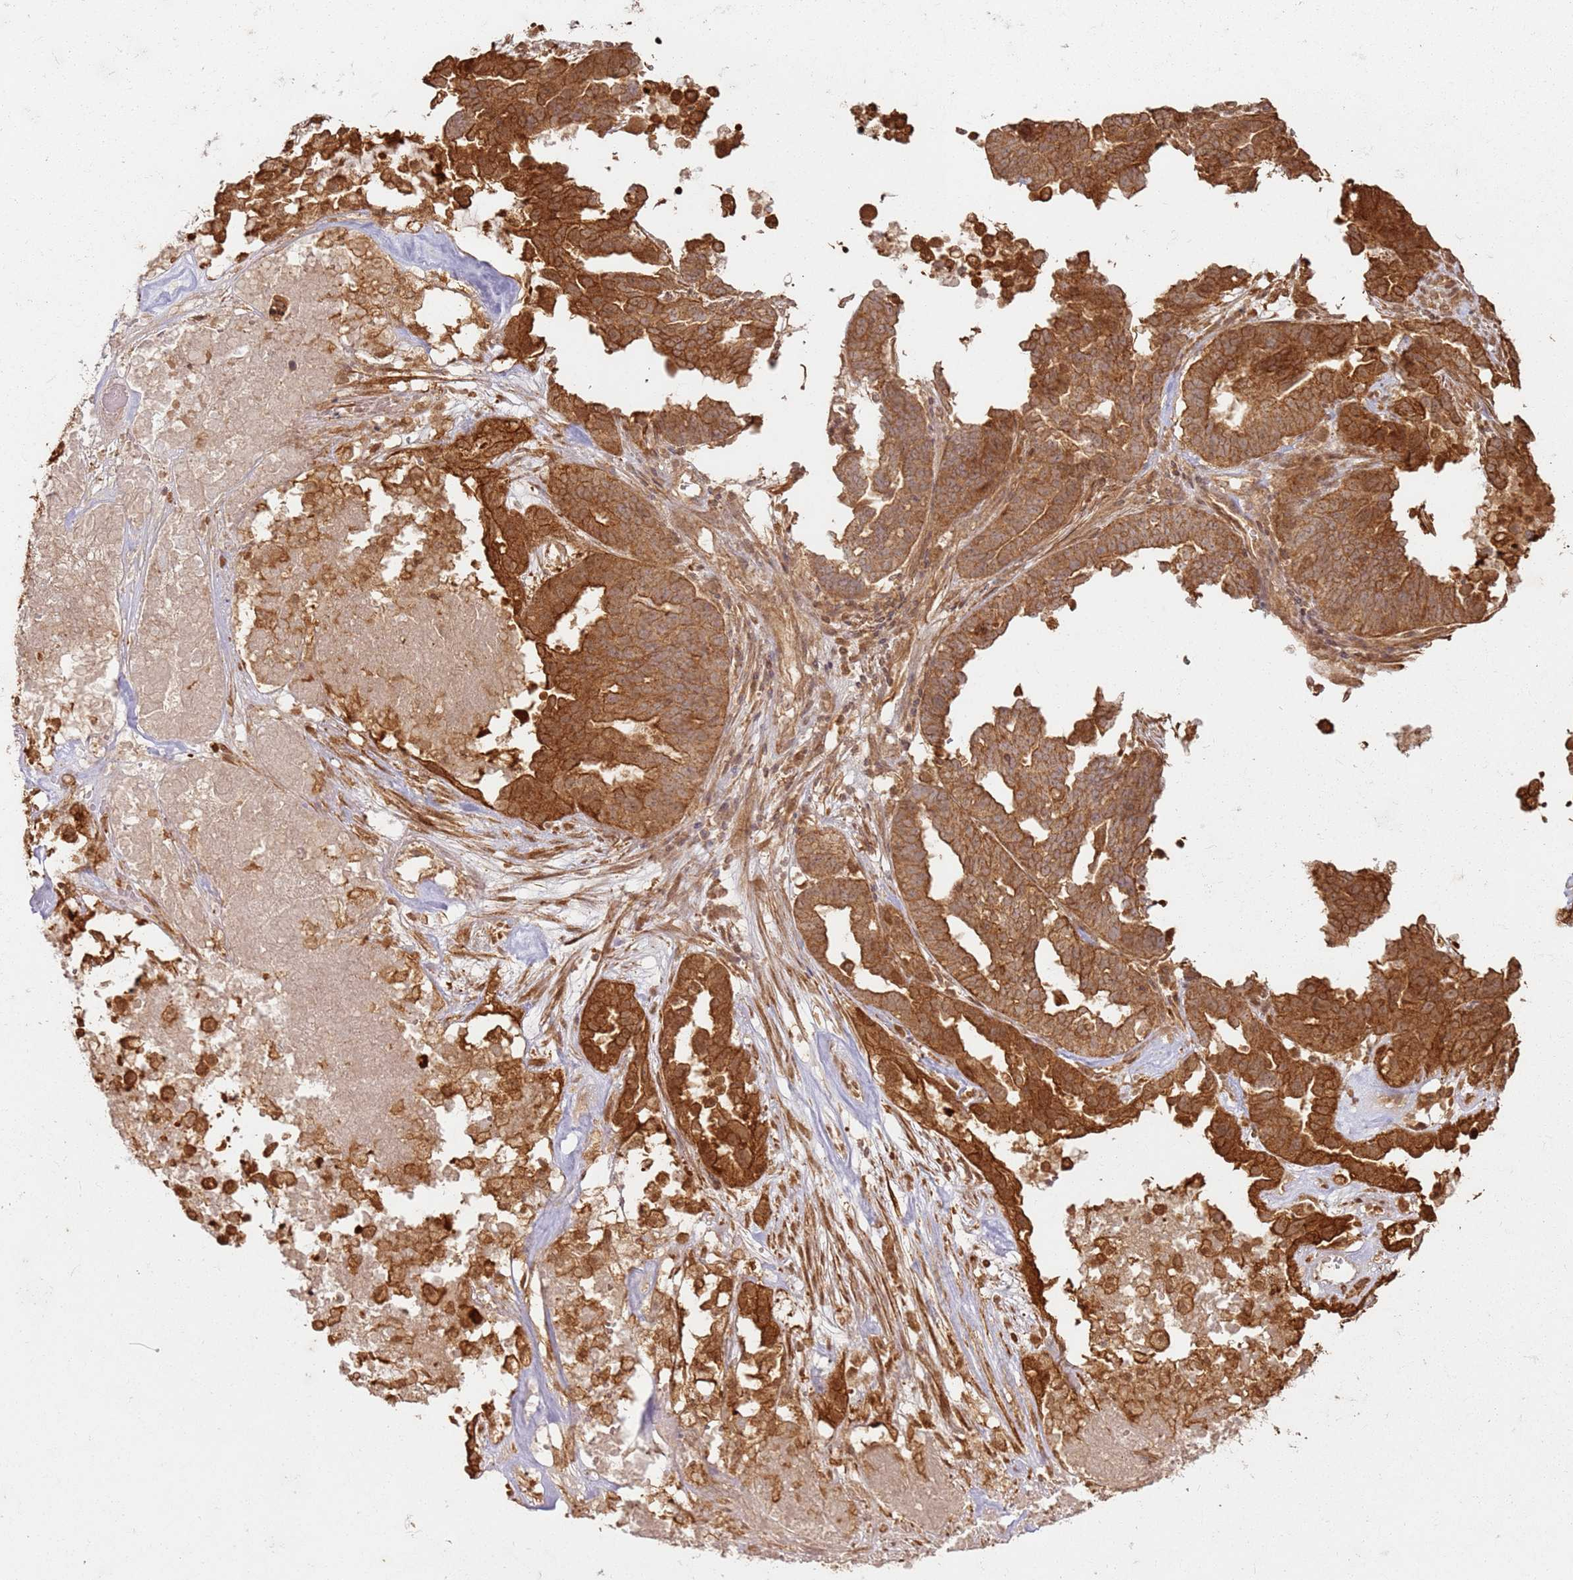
{"staining": {"intensity": "strong", "quantity": ">75%", "location": "cytoplasmic/membranous"}, "tissue": "ovarian cancer", "cell_type": "Tumor cells", "image_type": "cancer", "snomed": [{"axis": "morphology", "description": "Cystadenocarcinoma, serous, NOS"}, {"axis": "topography", "description": "Ovary"}], "caption": "Ovarian cancer (serous cystadenocarcinoma) was stained to show a protein in brown. There is high levels of strong cytoplasmic/membranous positivity in approximately >75% of tumor cells. The protein is shown in brown color, while the nuclei are stained blue.", "gene": "ZNF776", "patient": {"sex": "female", "age": 59}}